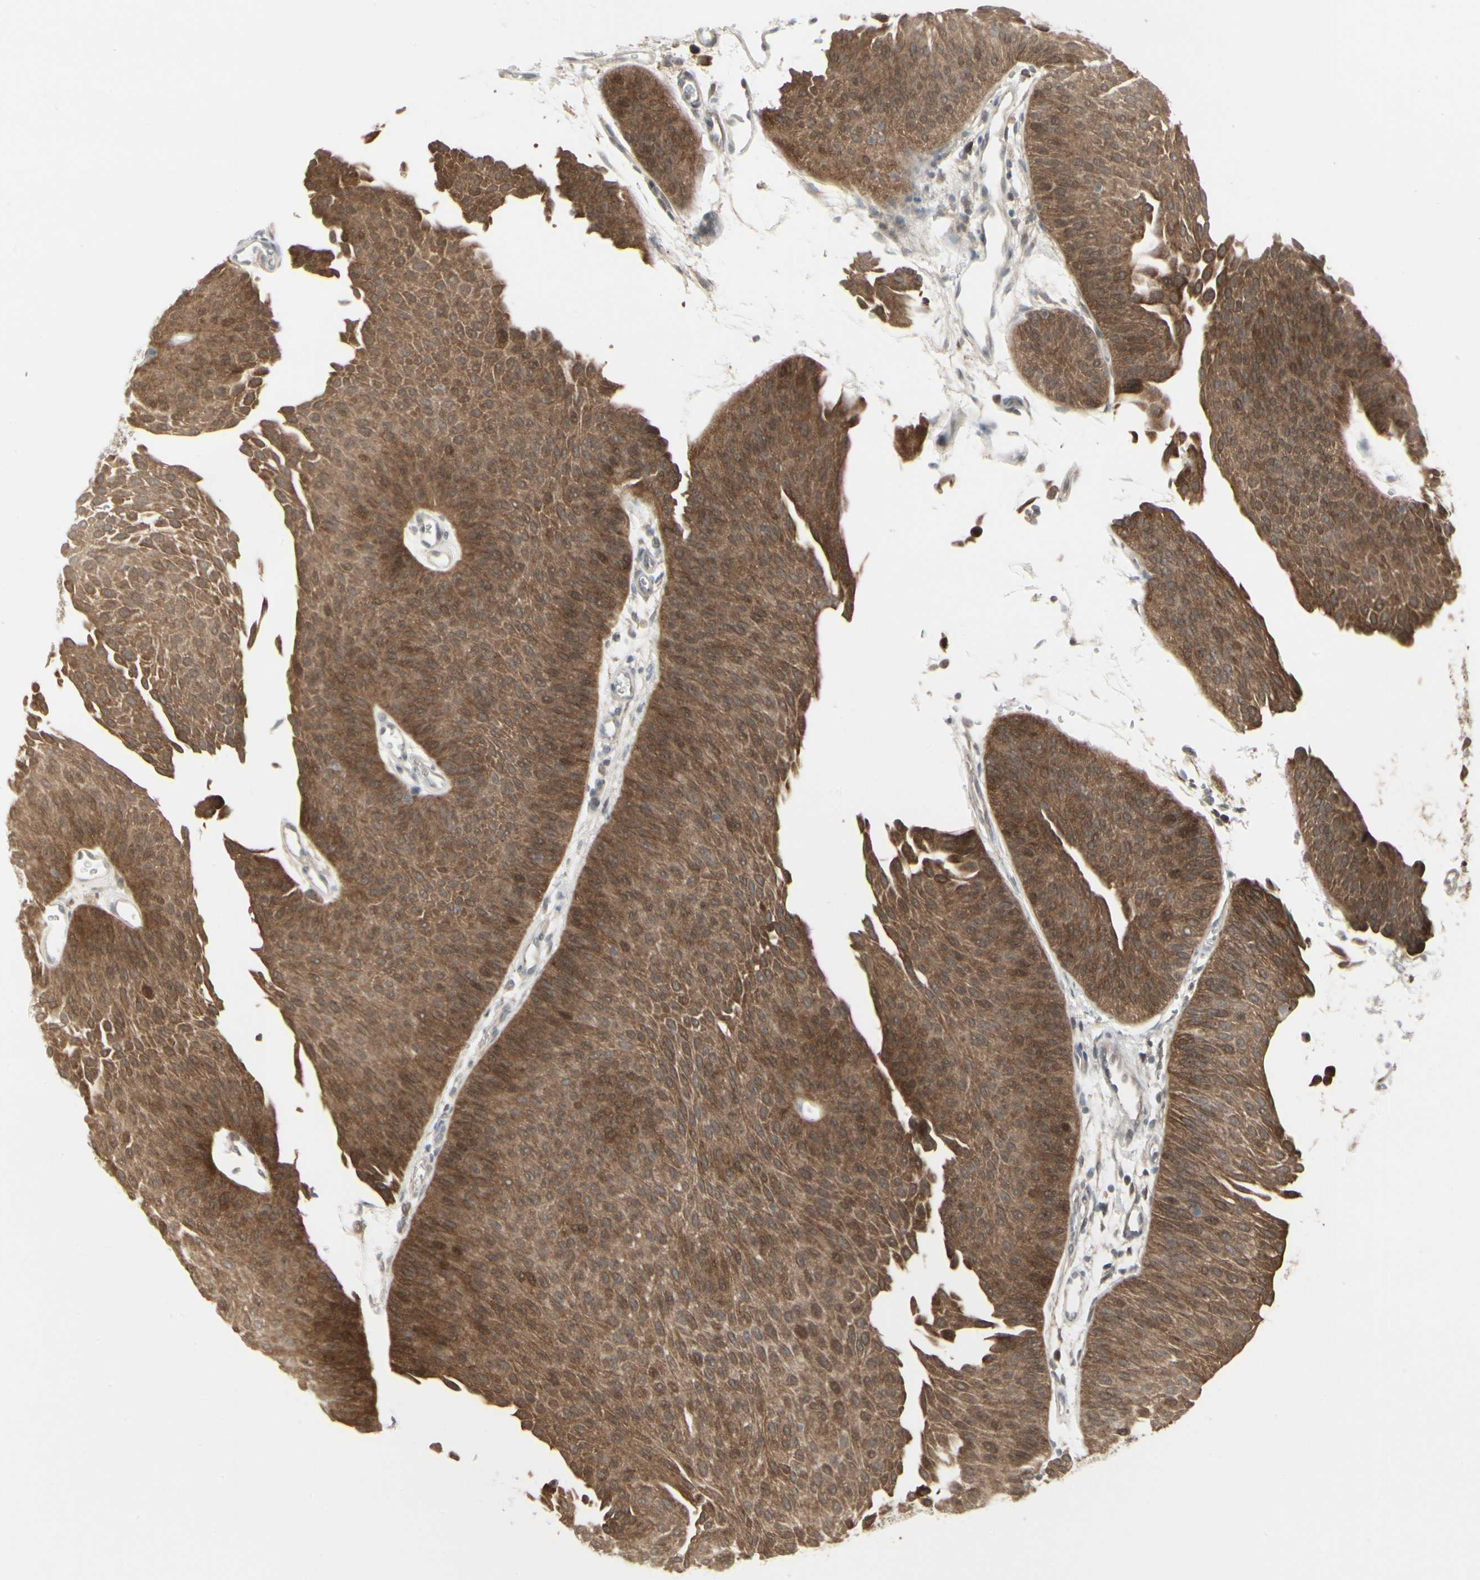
{"staining": {"intensity": "moderate", "quantity": ">75%", "location": "cytoplasmic/membranous"}, "tissue": "urothelial cancer", "cell_type": "Tumor cells", "image_type": "cancer", "snomed": [{"axis": "morphology", "description": "Urothelial carcinoma, Low grade"}, {"axis": "topography", "description": "Urinary bladder"}], "caption": "Brown immunohistochemical staining in human urothelial carcinoma (low-grade) shows moderate cytoplasmic/membranous positivity in approximately >75% of tumor cells. The protein is stained brown, and the nuclei are stained in blue (DAB IHC with brightfield microscopy, high magnification).", "gene": "IGFBP6", "patient": {"sex": "female", "age": 60}}